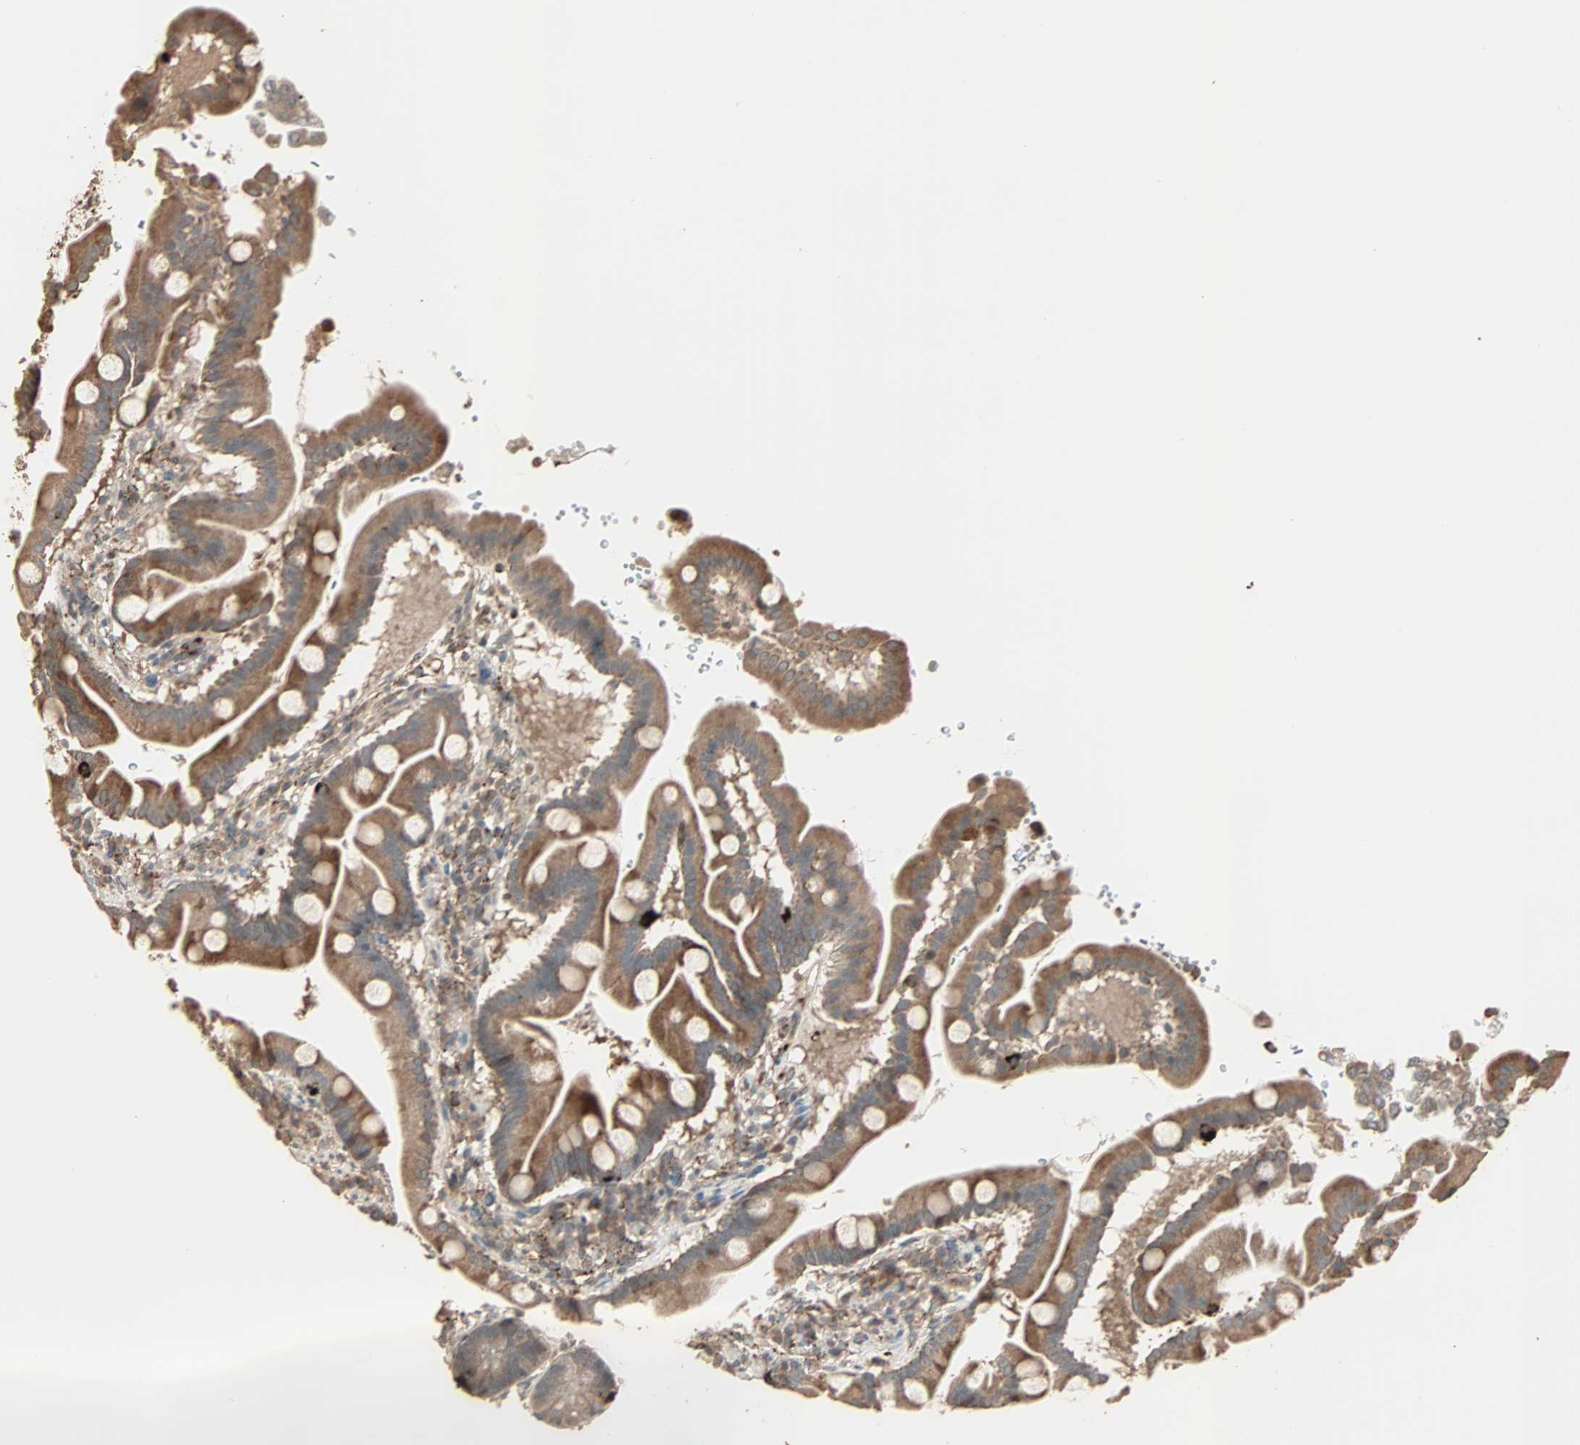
{"staining": {"intensity": "strong", "quantity": ">75%", "location": "cytoplasmic/membranous"}, "tissue": "duodenum", "cell_type": "Glandular cells", "image_type": "normal", "snomed": [{"axis": "morphology", "description": "Normal tissue, NOS"}, {"axis": "topography", "description": "Duodenum"}], "caption": "An image of duodenum stained for a protein shows strong cytoplasmic/membranous brown staining in glandular cells.", "gene": "CALCRL", "patient": {"sex": "male", "age": 50}}